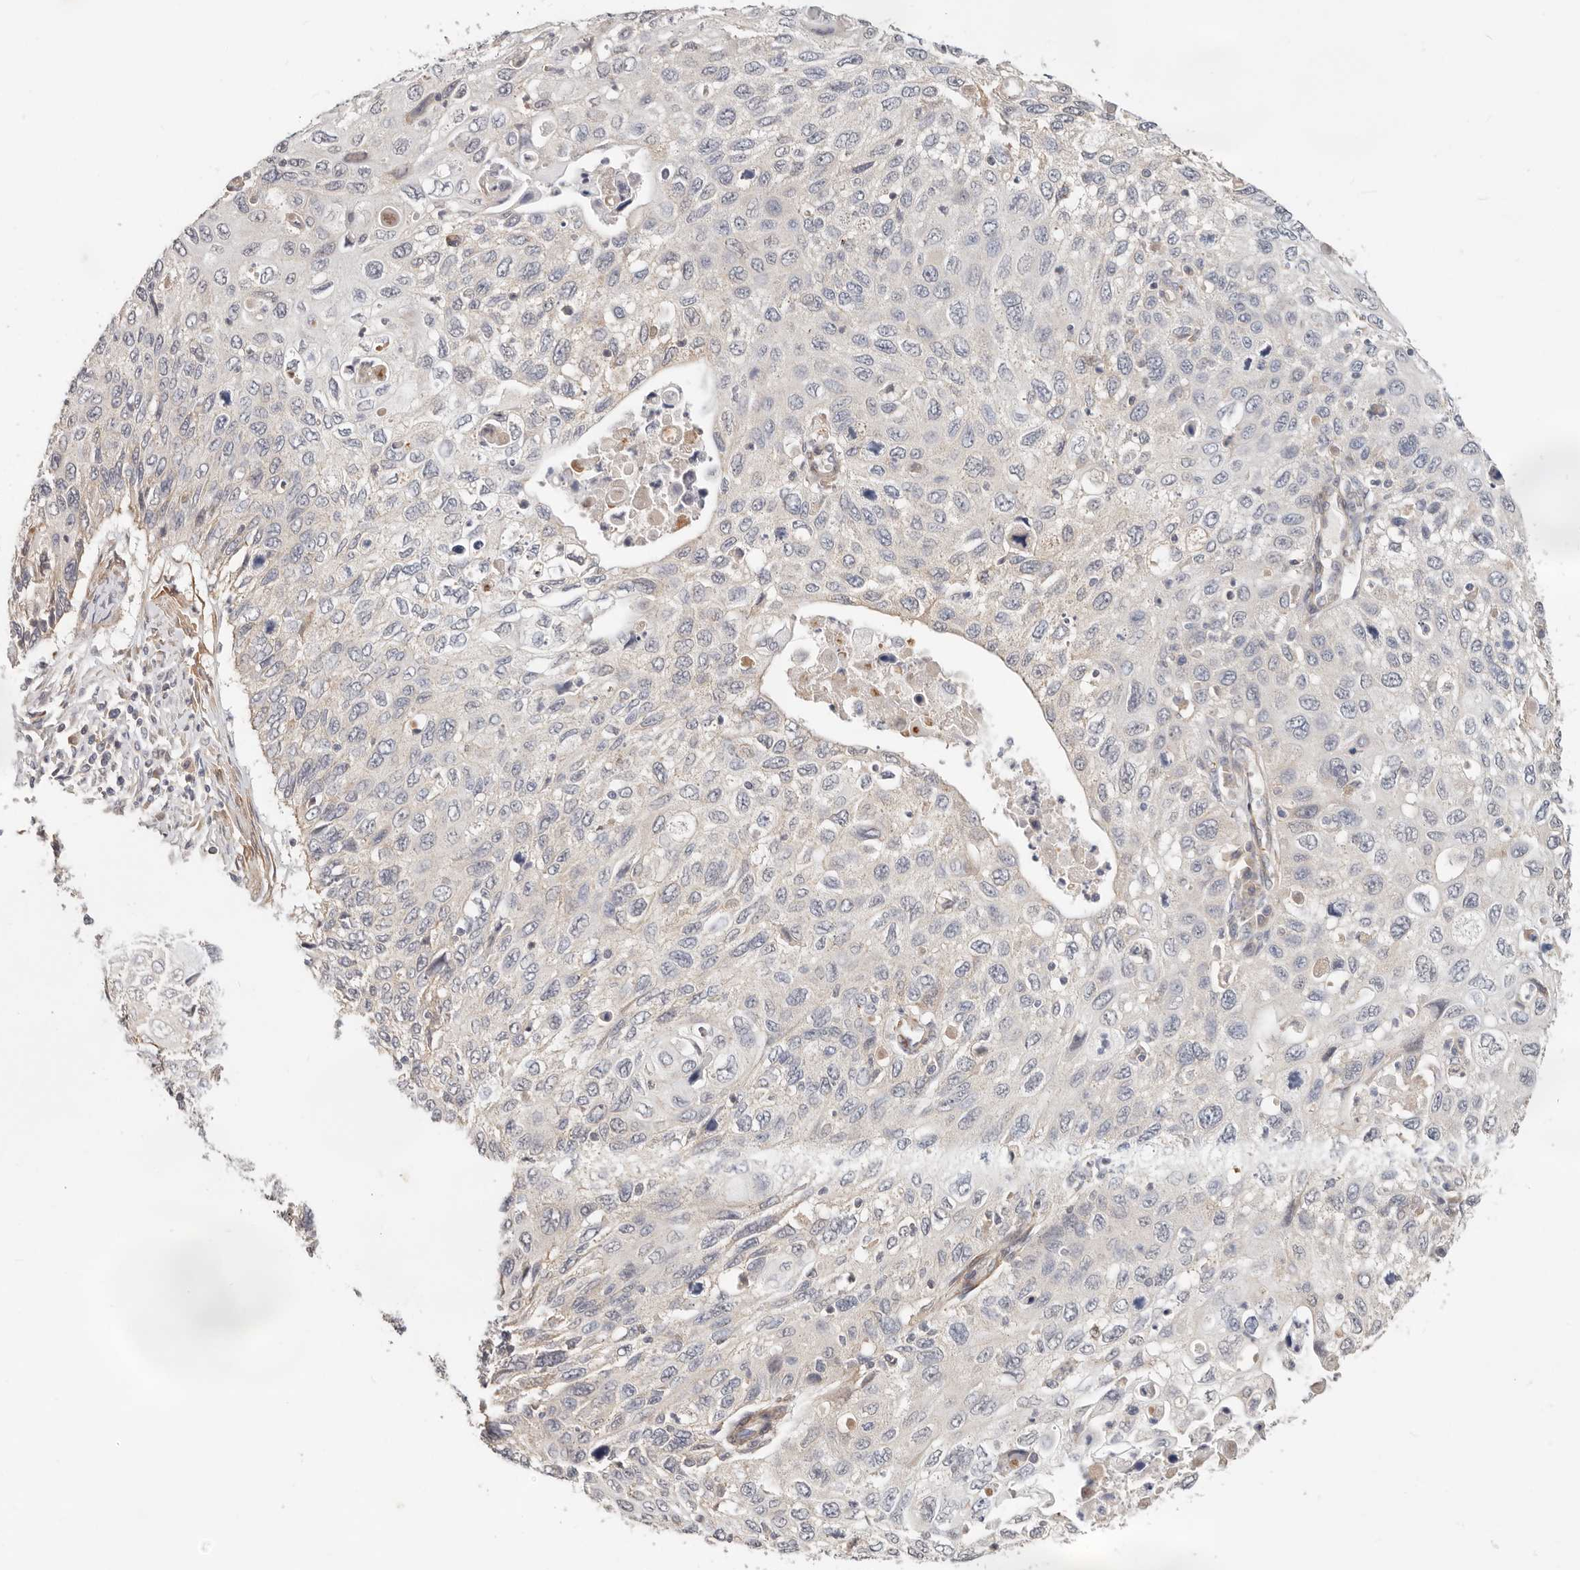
{"staining": {"intensity": "negative", "quantity": "none", "location": "none"}, "tissue": "cervical cancer", "cell_type": "Tumor cells", "image_type": "cancer", "snomed": [{"axis": "morphology", "description": "Squamous cell carcinoma, NOS"}, {"axis": "topography", "description": "Cervix"}], "caption": "High power microscopy photomicrograph of an immunohistochemistry (IHC) image of cervical squamous cell carcinoma, revealing no significant expression in tumor cells.", "gene": "ZRANB1", "patient": {"sex": "female", "age": 70}}